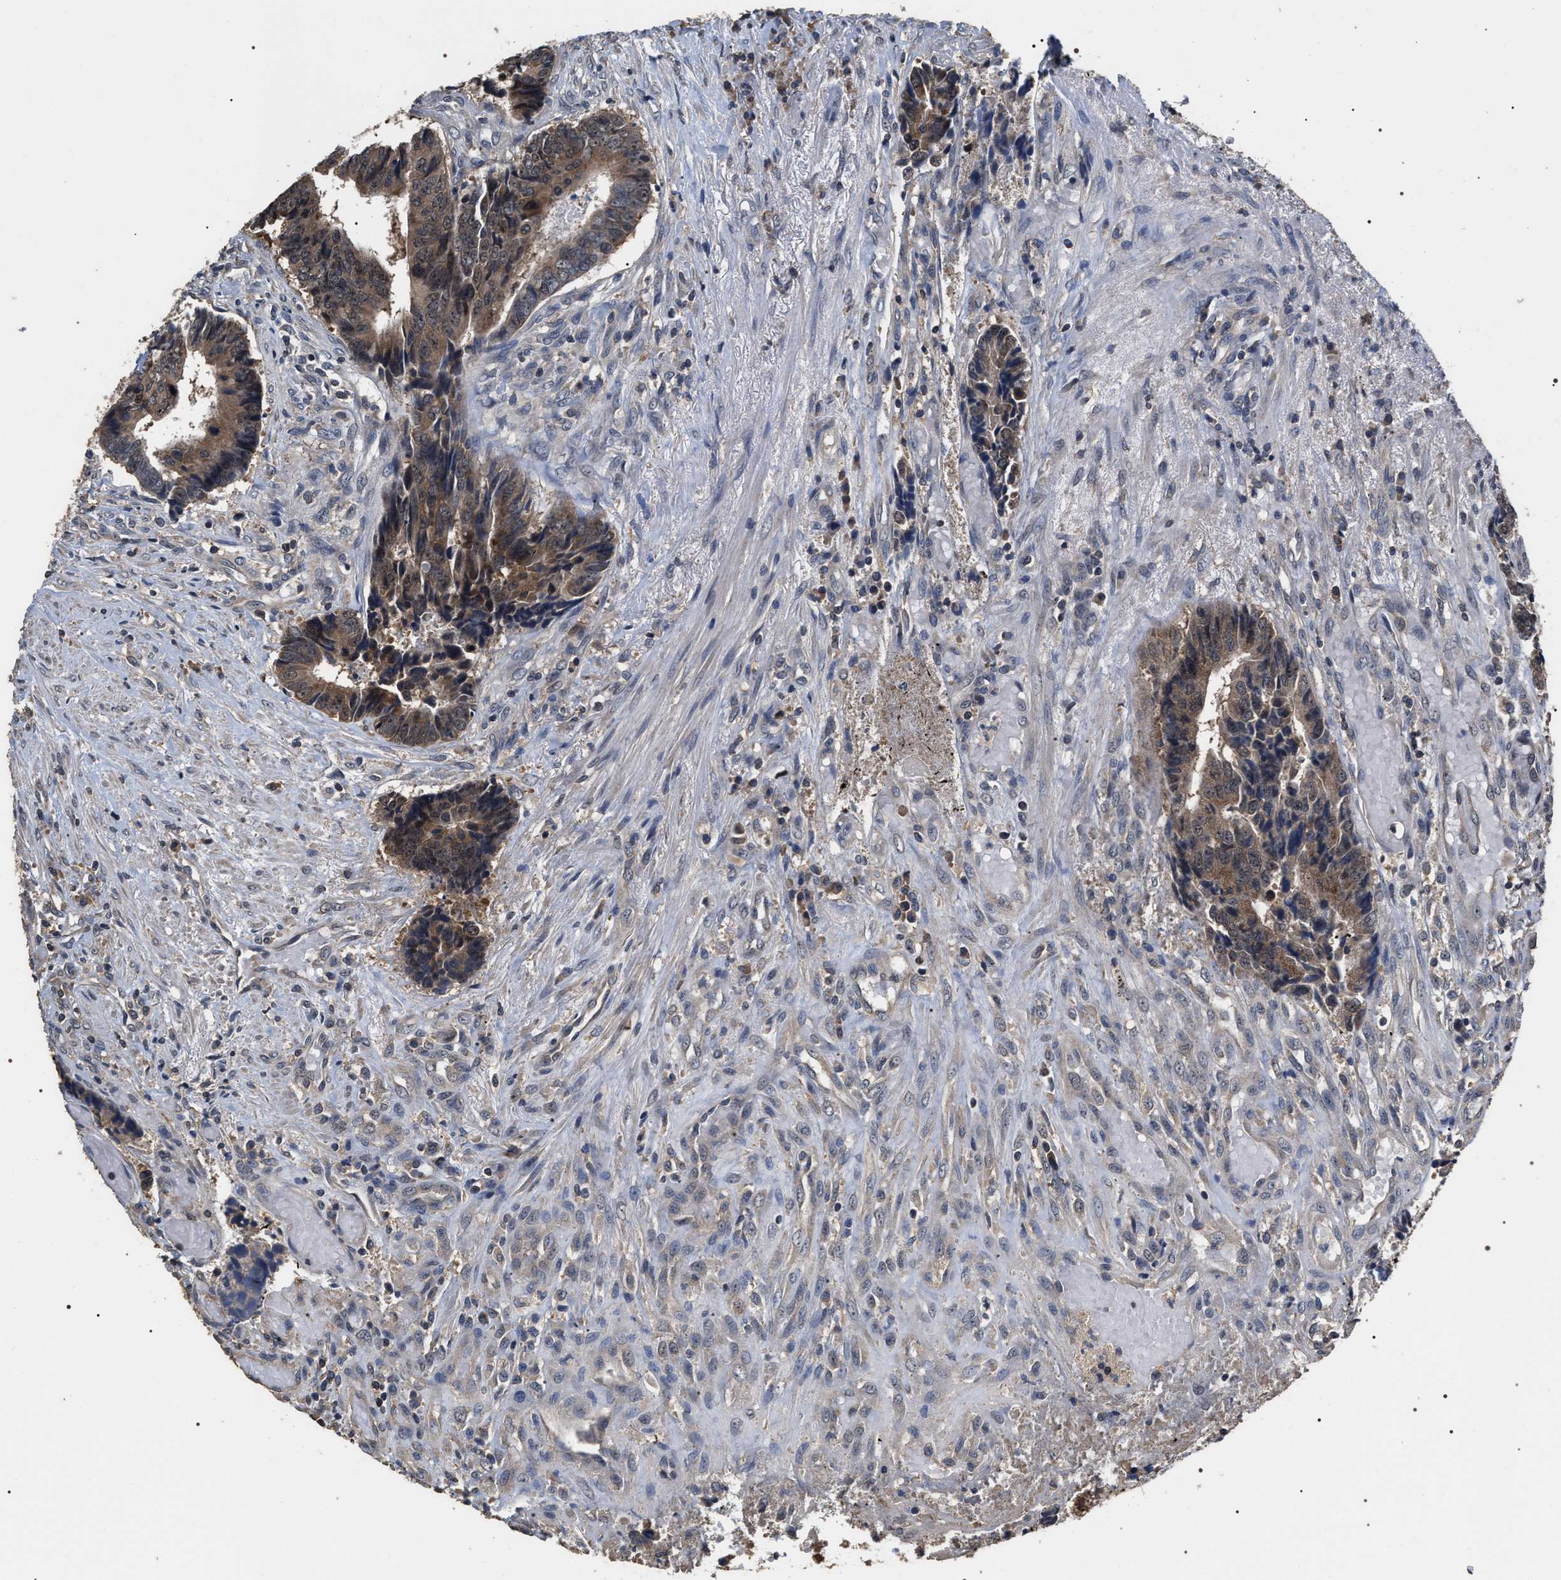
{"staining": {"intensity": "weak", "quantity": ">75%", "location": "cytoplasmic/membranous,nuclear"}, "tissue": "colorectal cancer", "cell_type": "Tumor cells", "image_type": "cancer", "snomed": [{"axis": "morphology", "description": "Adenocarcinoma, NOS"}, {"axis": "topography", "description": "Rectum"}], "caption": "Protein staining displays weak cytoplasmic/membranous and nuclear expression in about >75% of tumor cells in colorectal cancer (adenocarcinoma).", "gene": "UPF3A", "patient": {"sex": "male", "age": 84}}